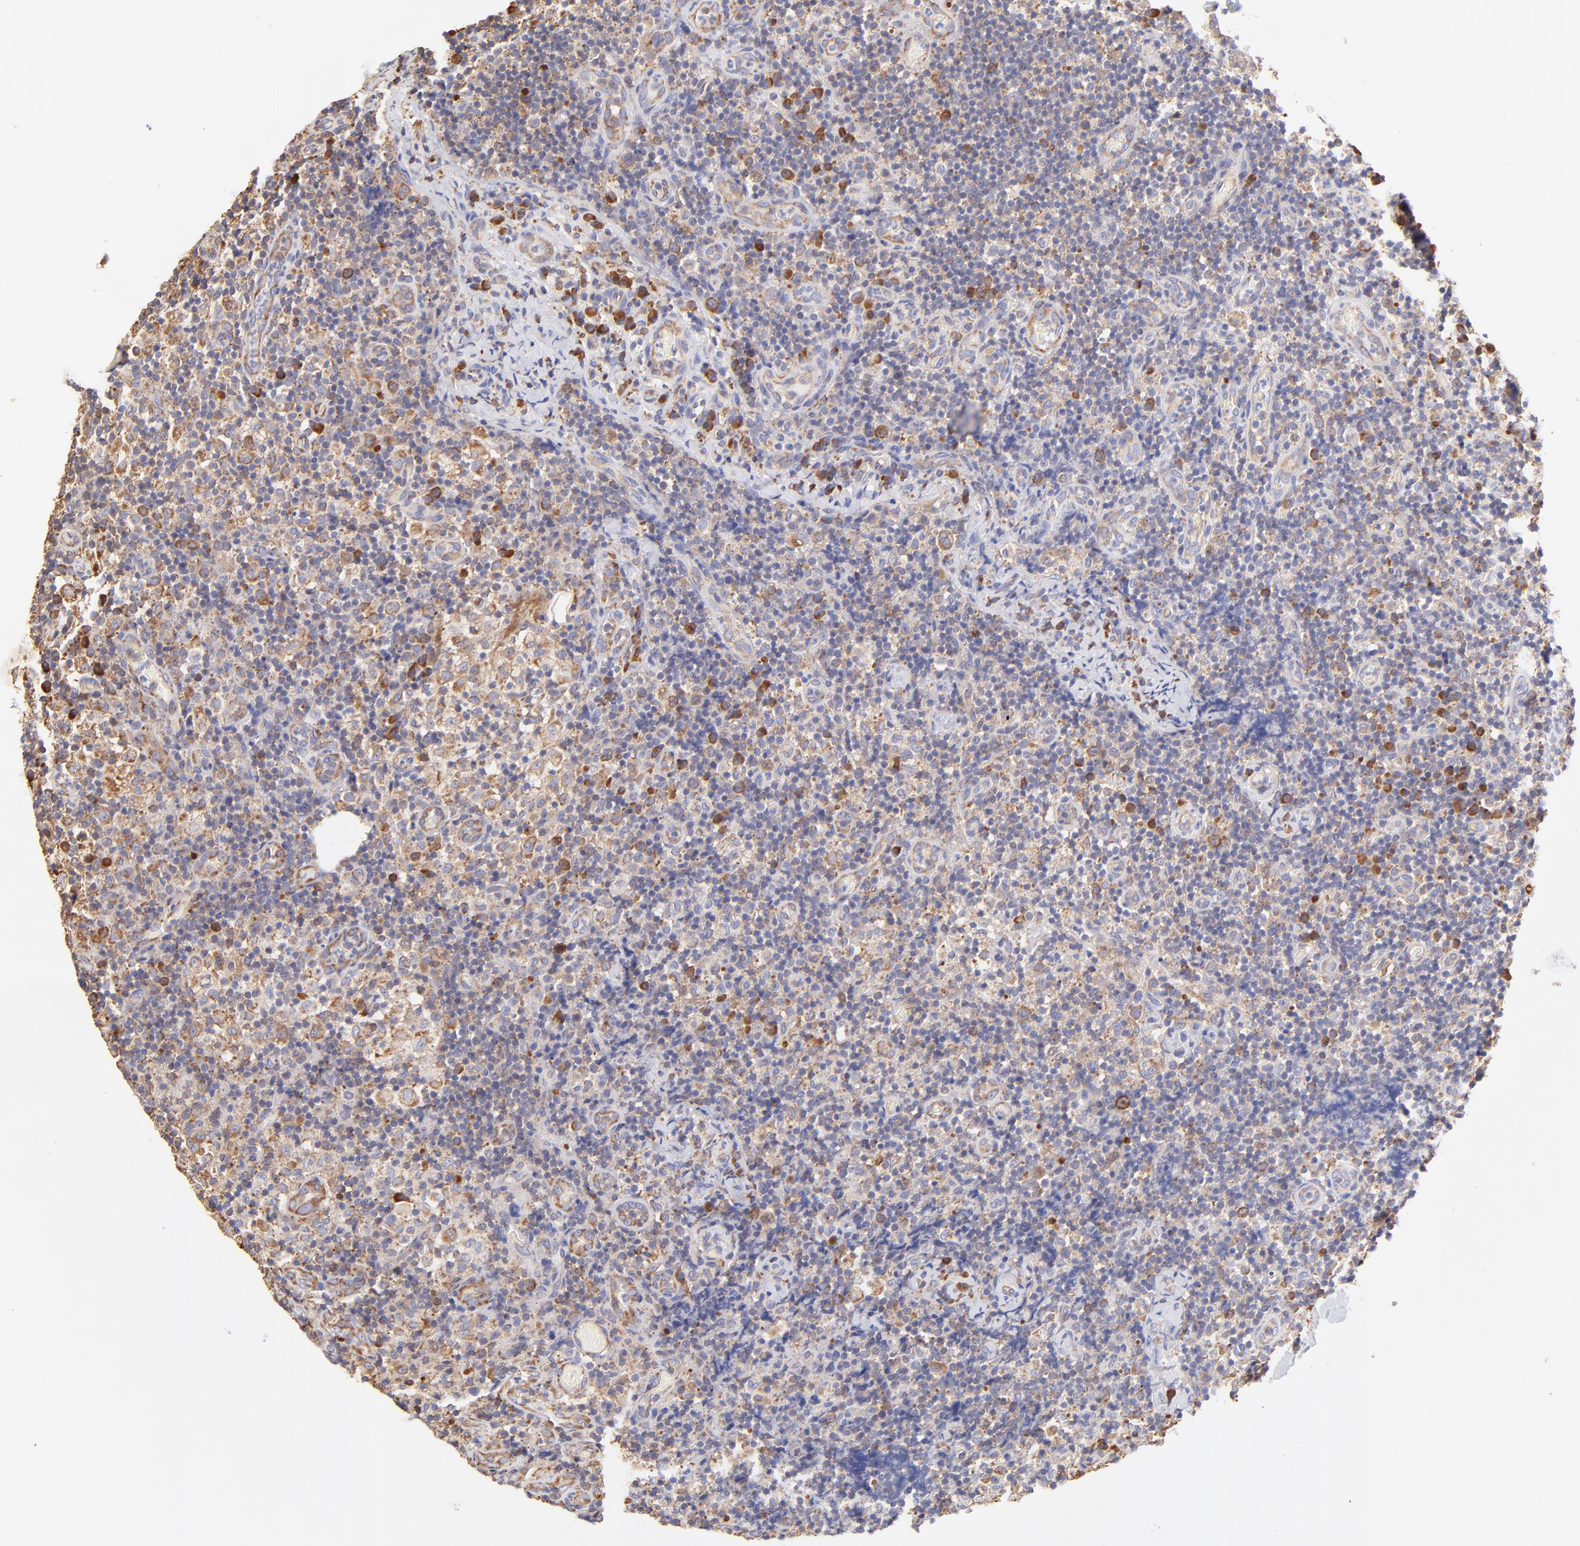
{"staining": {"intensity": "moderate", "quantity": ">75%", "location": "cytoplasmic/membranous"}, "tissue": "lymph node", "cell_type": "Germinal center cells", "image_type": "normal", "snomed": [{"axis": "morphology", "description": "Normal tissue, NOS"}, {"axis": "morphology", "description": "Inflammation, NOS"}, {"axis": "topography", "description": "Lymph node"}], "caption": "A brown stain labels moderate cytoplasmic/membranous expression of a protein in germinal center cells of benign human lymph node. The staining was performed using DAB (3,3'-diaminobenzidine) to visualize the protein expression in brown, while the nuclei were stained in blue with hematoxylin (Magnification: 20x).", "gene": "RPL30", "patient": {"sex": "male", "age": 46}}